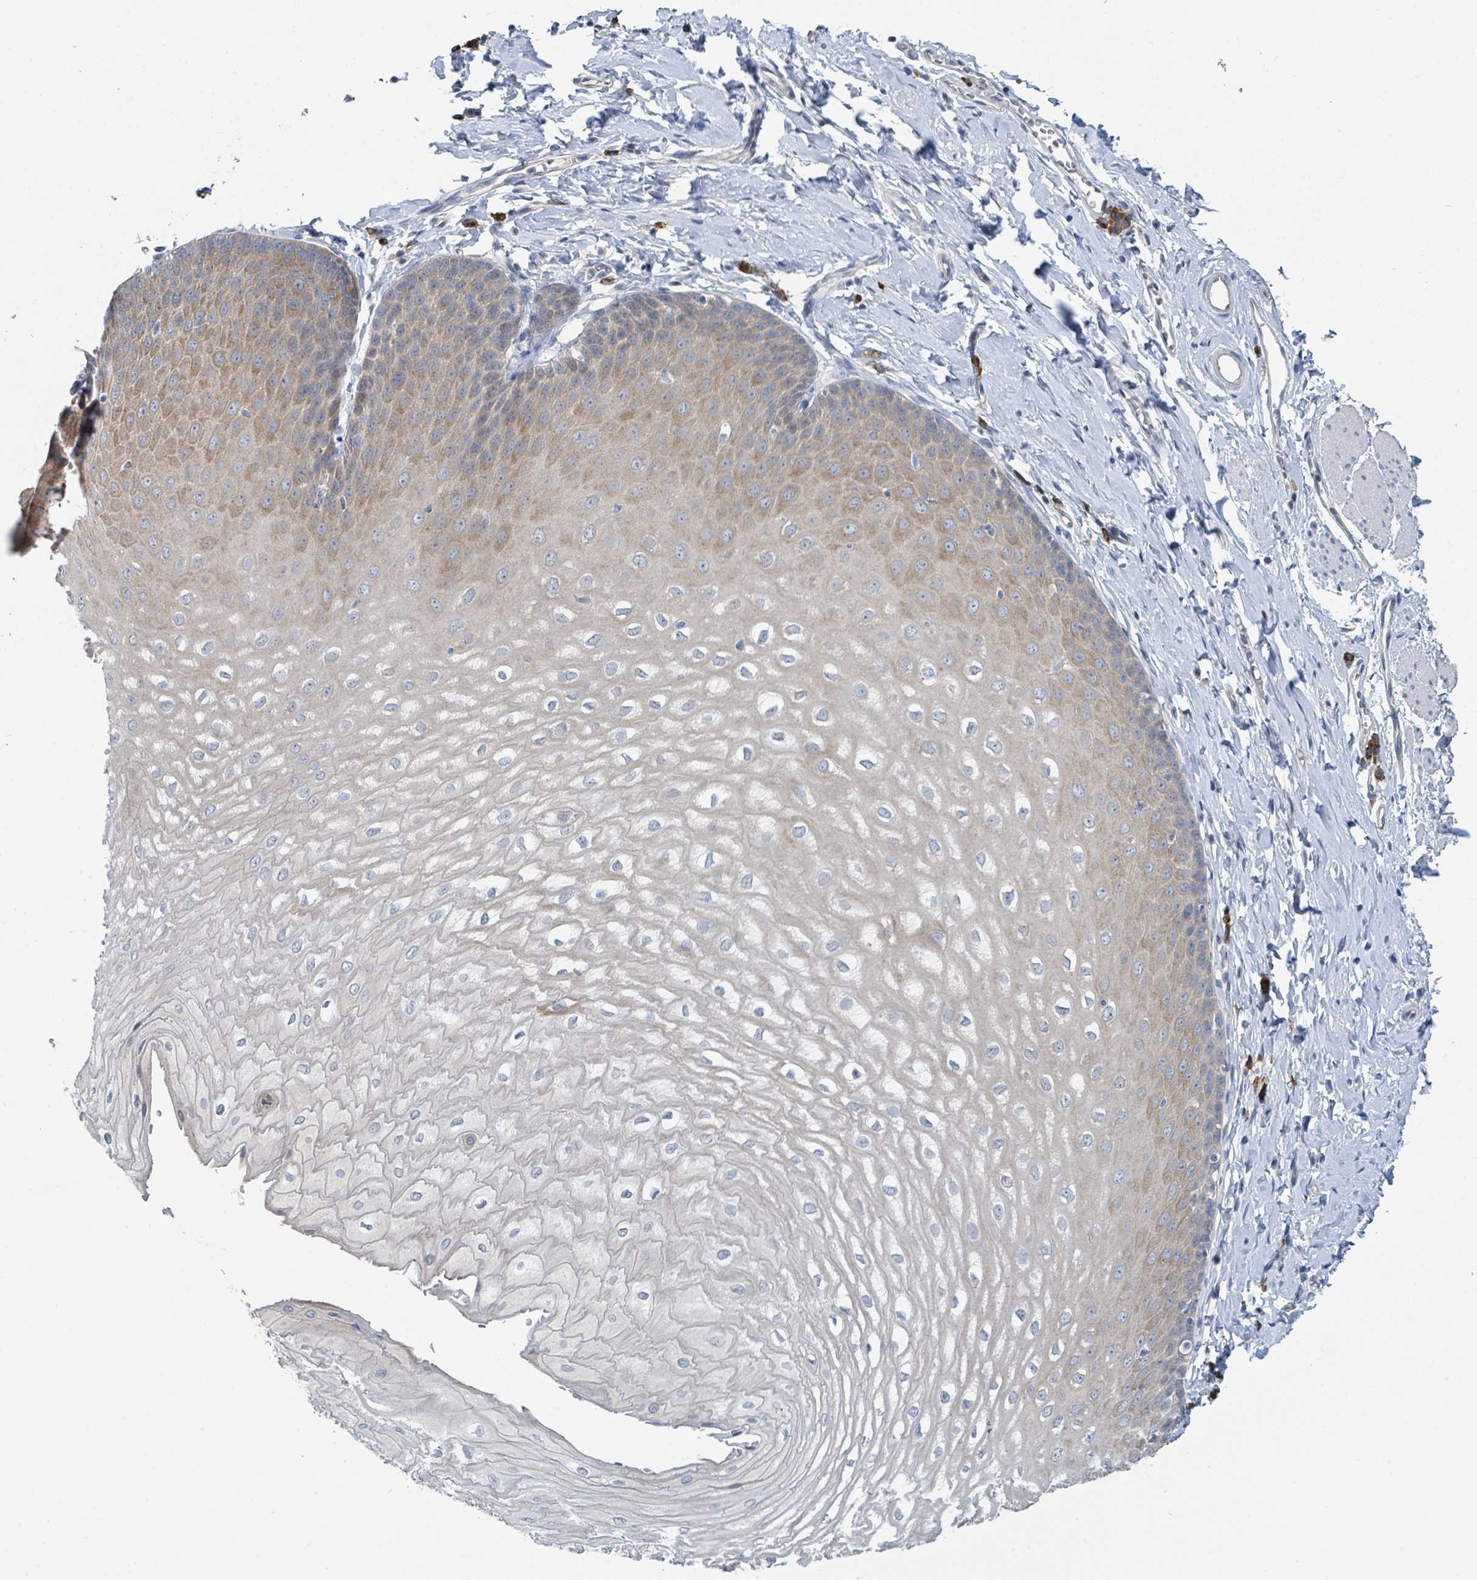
{"staining": {"intensity": "moderate", "quantity": "<25%", "location": "cytoplasmic/membranous"}, "tissue": "esophagus", "cell_type": "Squamous epithelial cells", "image_type": "normal", "snomed": [{"axis": "morphology", "description": "Normal tissue, NOS"}, {"axis": "topography", "description": "Esophagus"}], "caption": "Immunohistochemical staining of benign human esophagus shows moderate cytoplasmic/membranous protein staining in about <25% of squamous epithelial cells.", "gene": "ANKRD55", "patient": {"sex": "male", "age": 70}}